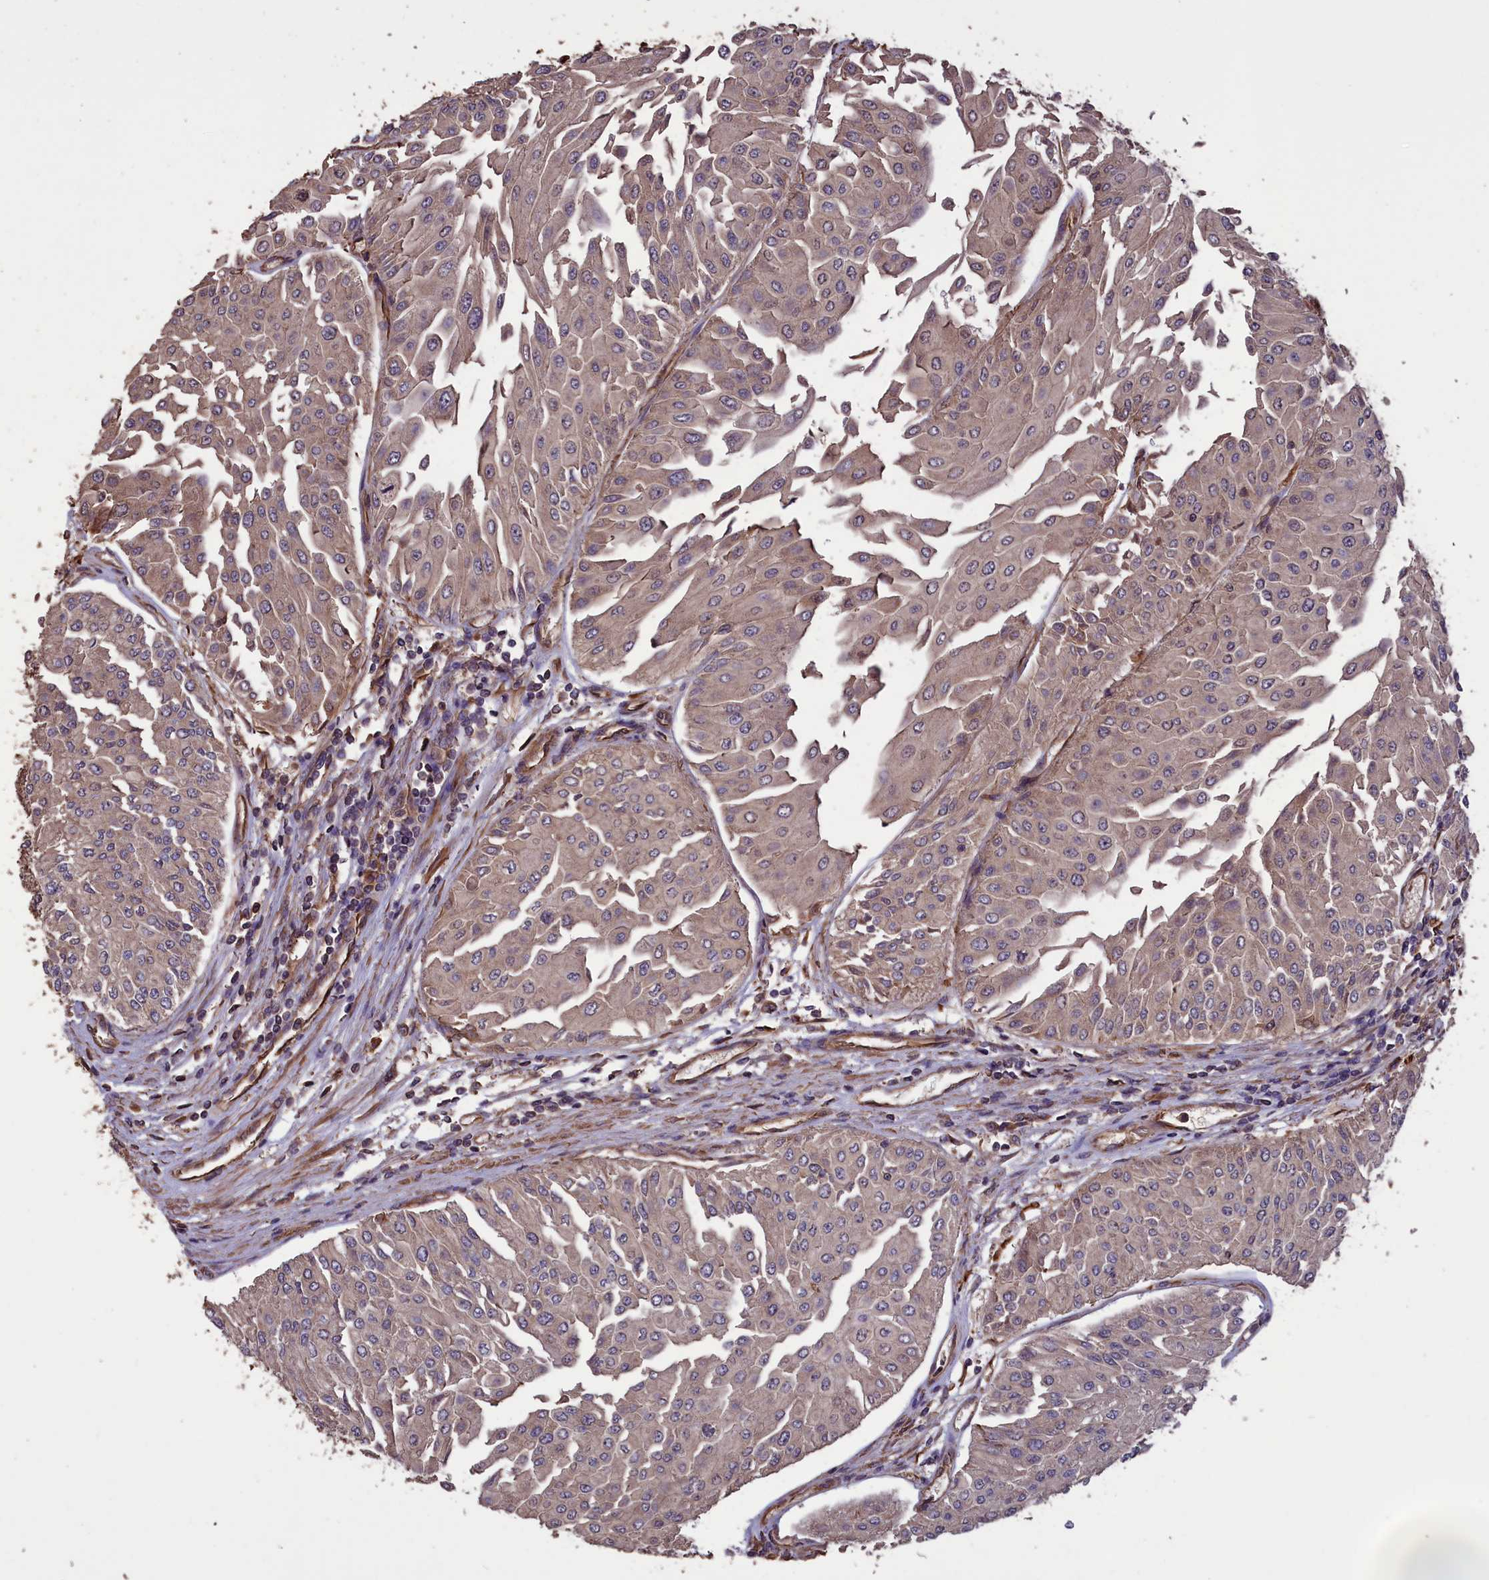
{"staining": {"intensity": "weak", "quantity": "<25%", "location": "cytoplasmic/membranous,nuclear"}, "tissue": "urothelial cancer", "cell_type": "Tumor cells", "image_type": "cancer", "snomed": [{"axis": "morphology", "description": "Urothelial carcinoma, Low grade"}, {"axis": "topography", "description": "Urinary bladder"}], "caption": "IHC micrograph of neoplastic tissue: human urothelial cancer stained with DAB (3,3'-diaminobenzidine) exhibits no significant protein positivity in tumor cells.", "gene": "DAPK3", "patient": {"sex": "male", "age": 67}}